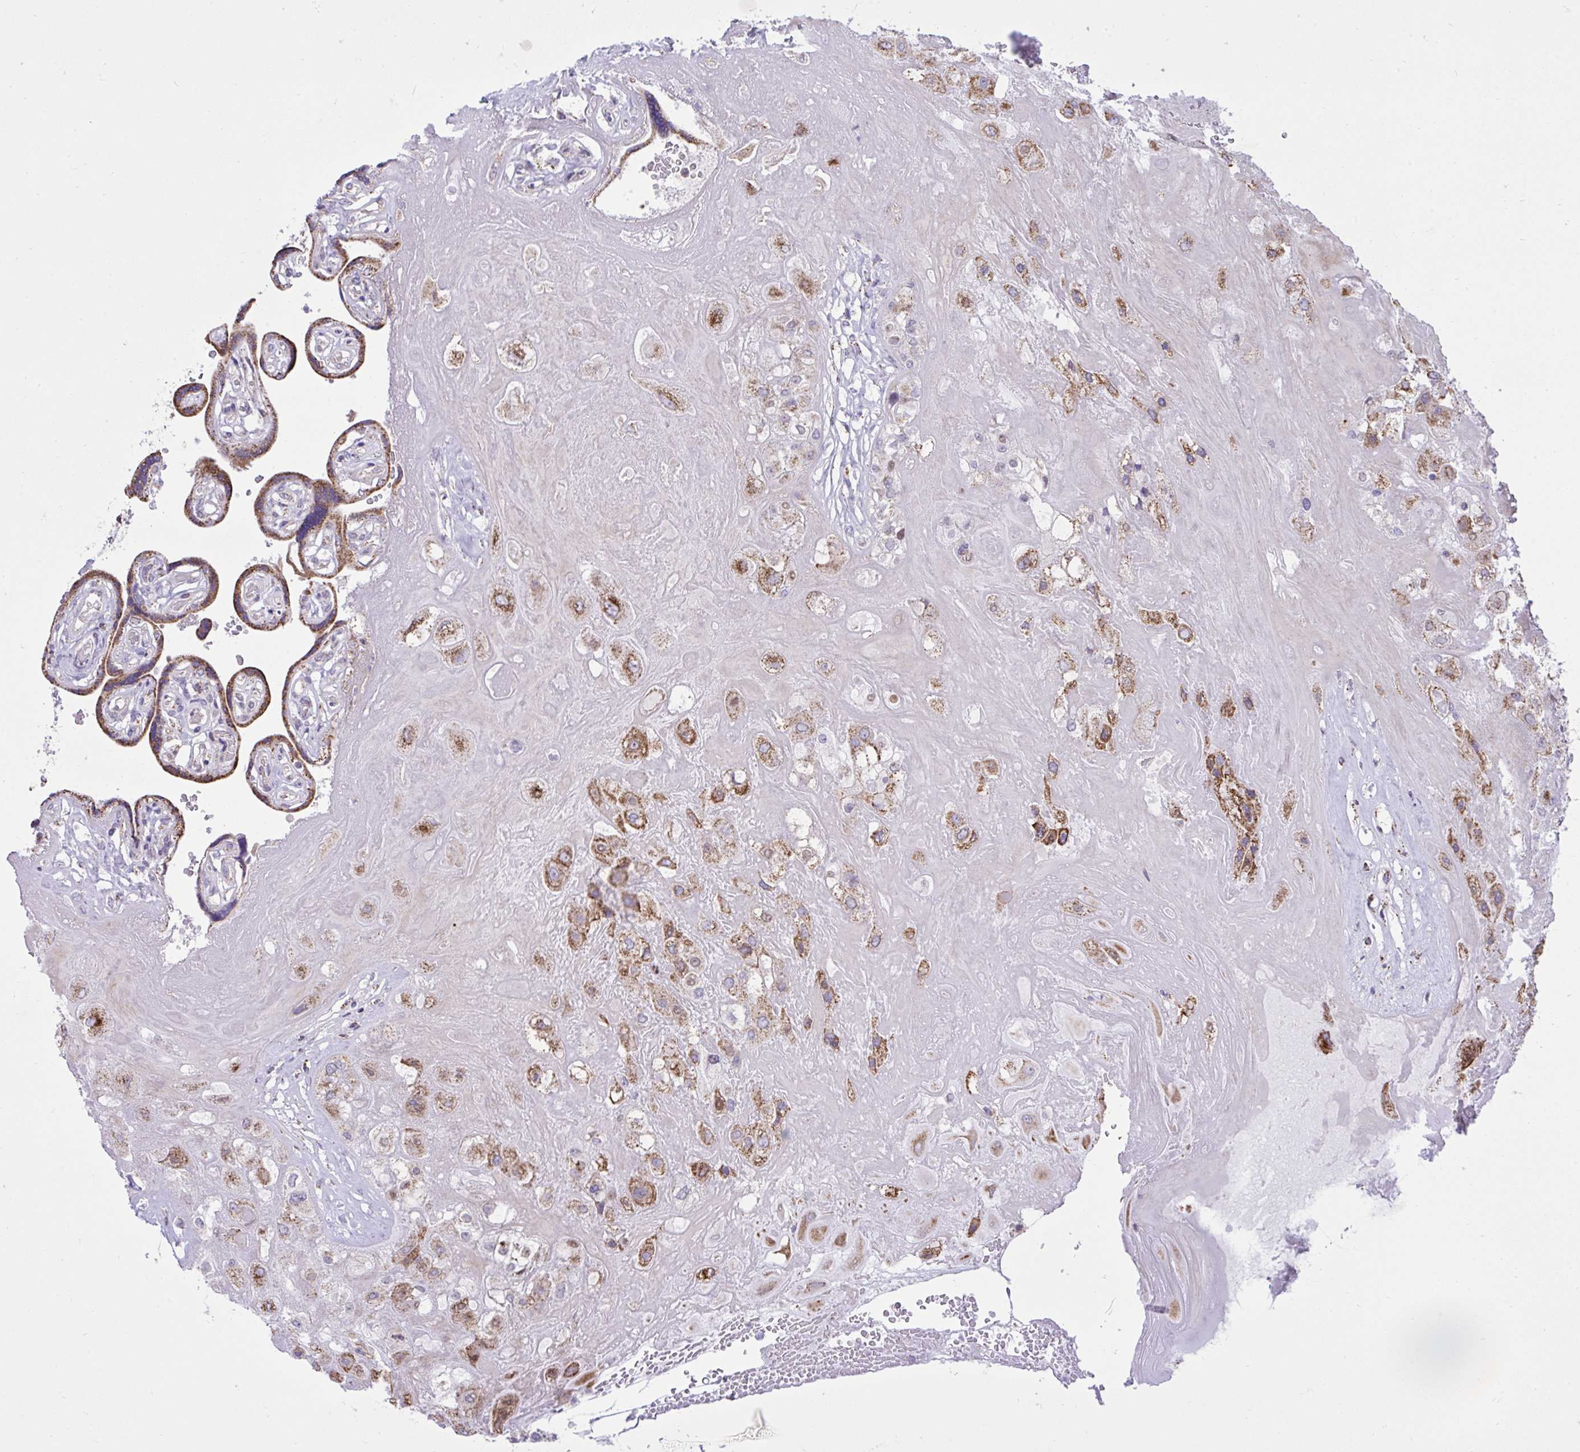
{"staining": {"intensity": "moderate", "quantity": ">75%", "location": "cytoplasmic/membranous"}, "tissue": "placenta", "cell_type": "Decidual cells", "image_type": "normal", "snomed": [{"axis": "morphology", "description": "Normal tissue, NOS"}, {"axis": "topography", "description": "Placenta"}], "caption": "Protein positivity by immunohistochemistry reveals moderate cytoplasmic/membranous expression in approximately >75% of decidual cells in benign placenta.", "gene": "ZNF362", "patient": {"sex": "female", "age": 32}}